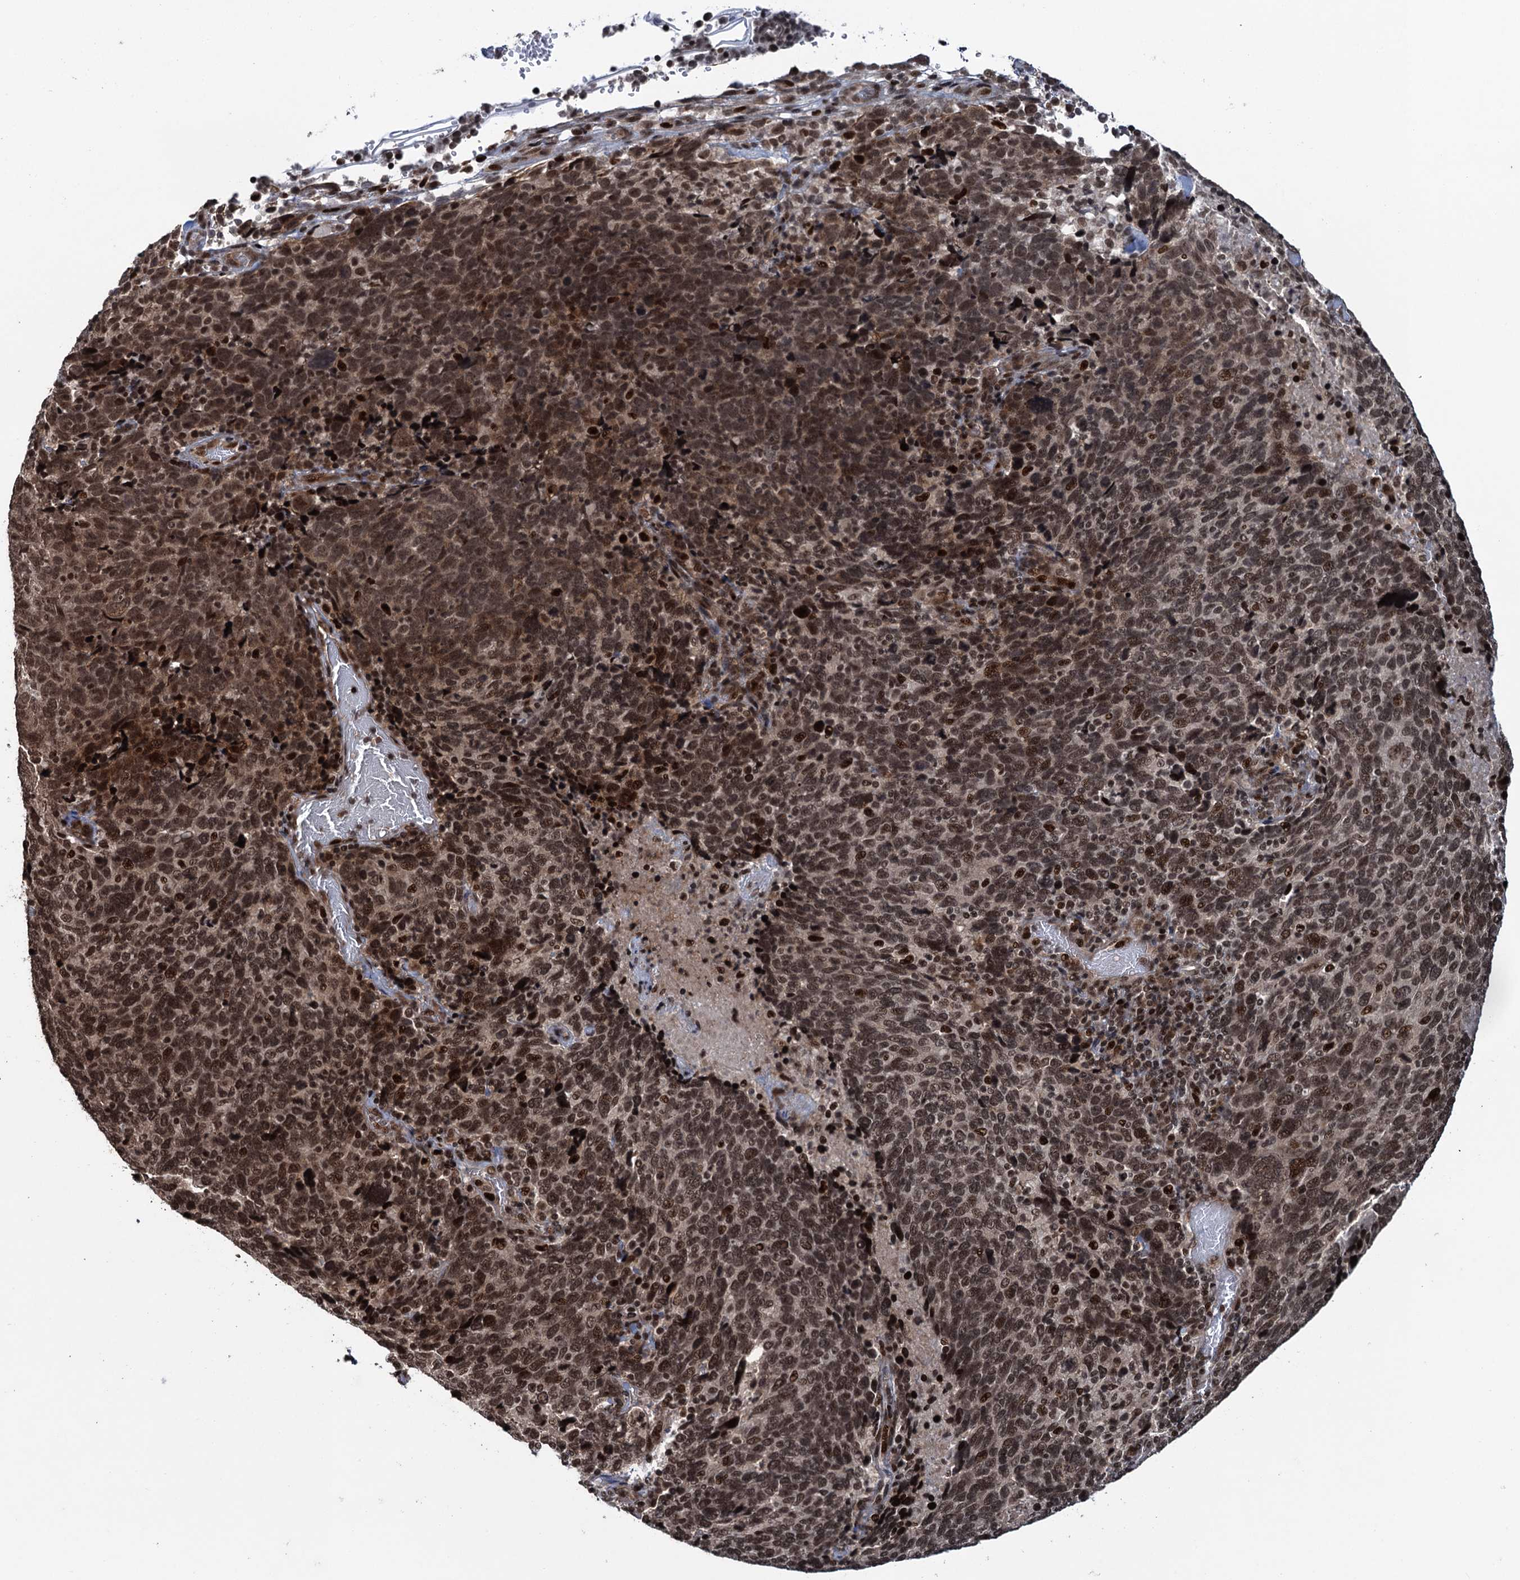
{"staining": {"intensity": "moderate", "quantity": "25%-75%", "location": "nuclear"}, "tissue": "cervical cancer", "cell_type": "Tumor cells", "image_type": "cancer", "snomed": [{"axis": "morphology", "description": "Squamous cell carcinoma, NOS"}, {"axis": "topography", "description": "Cervix"}], "caption": "This image reveals cervical cancer (squamous cell carcinoma) stained with IHC to label a protein in brown. The nuclear of tumor cells show moderate positivity for the protein. Nuclei are counter-stained blue.", "gene": "ZNF169", "patient": {"sex": "female", "age": 41}}